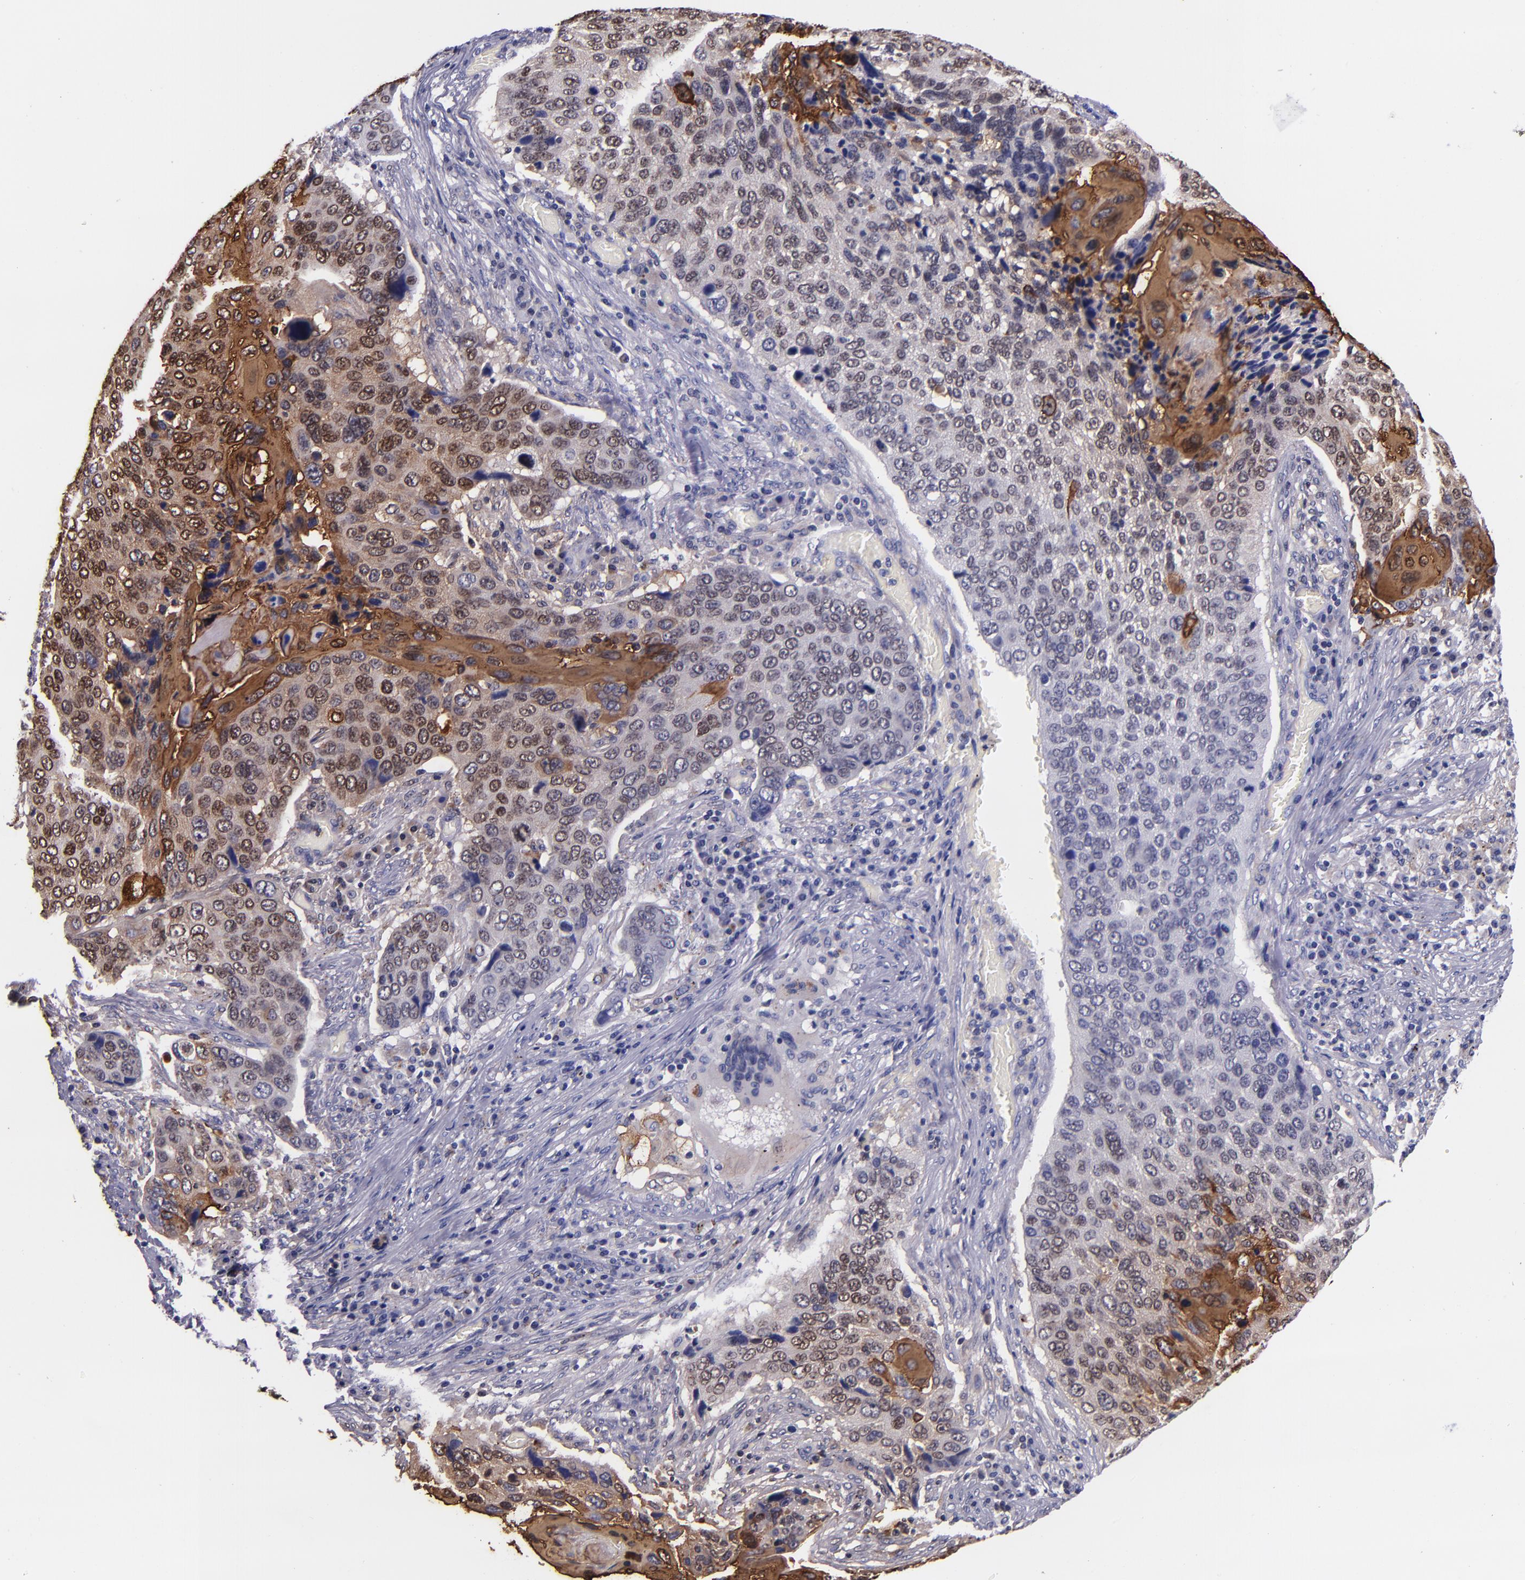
{"staining": {"intensity": "moderate", "quantity": ">75%", "location": "cytoplasmic/membranous"}, "tissue": "lung cancer", "cell_type": "Tumor cells", "image_type": "cancer", "snomed": [{"axis": "morphology", "description": "Squamous cell carcinoma, NOS"}, {"axis": "topography", "description": "Lung"}], "caption": "Protein staining by IHC shows moderate cytoplasmic/membranous expression in approximately >75% of tumor cells in lung squamous cell carcinoma.", "gene": "IVL", "patient": {"sex": "male", "age": 68}}